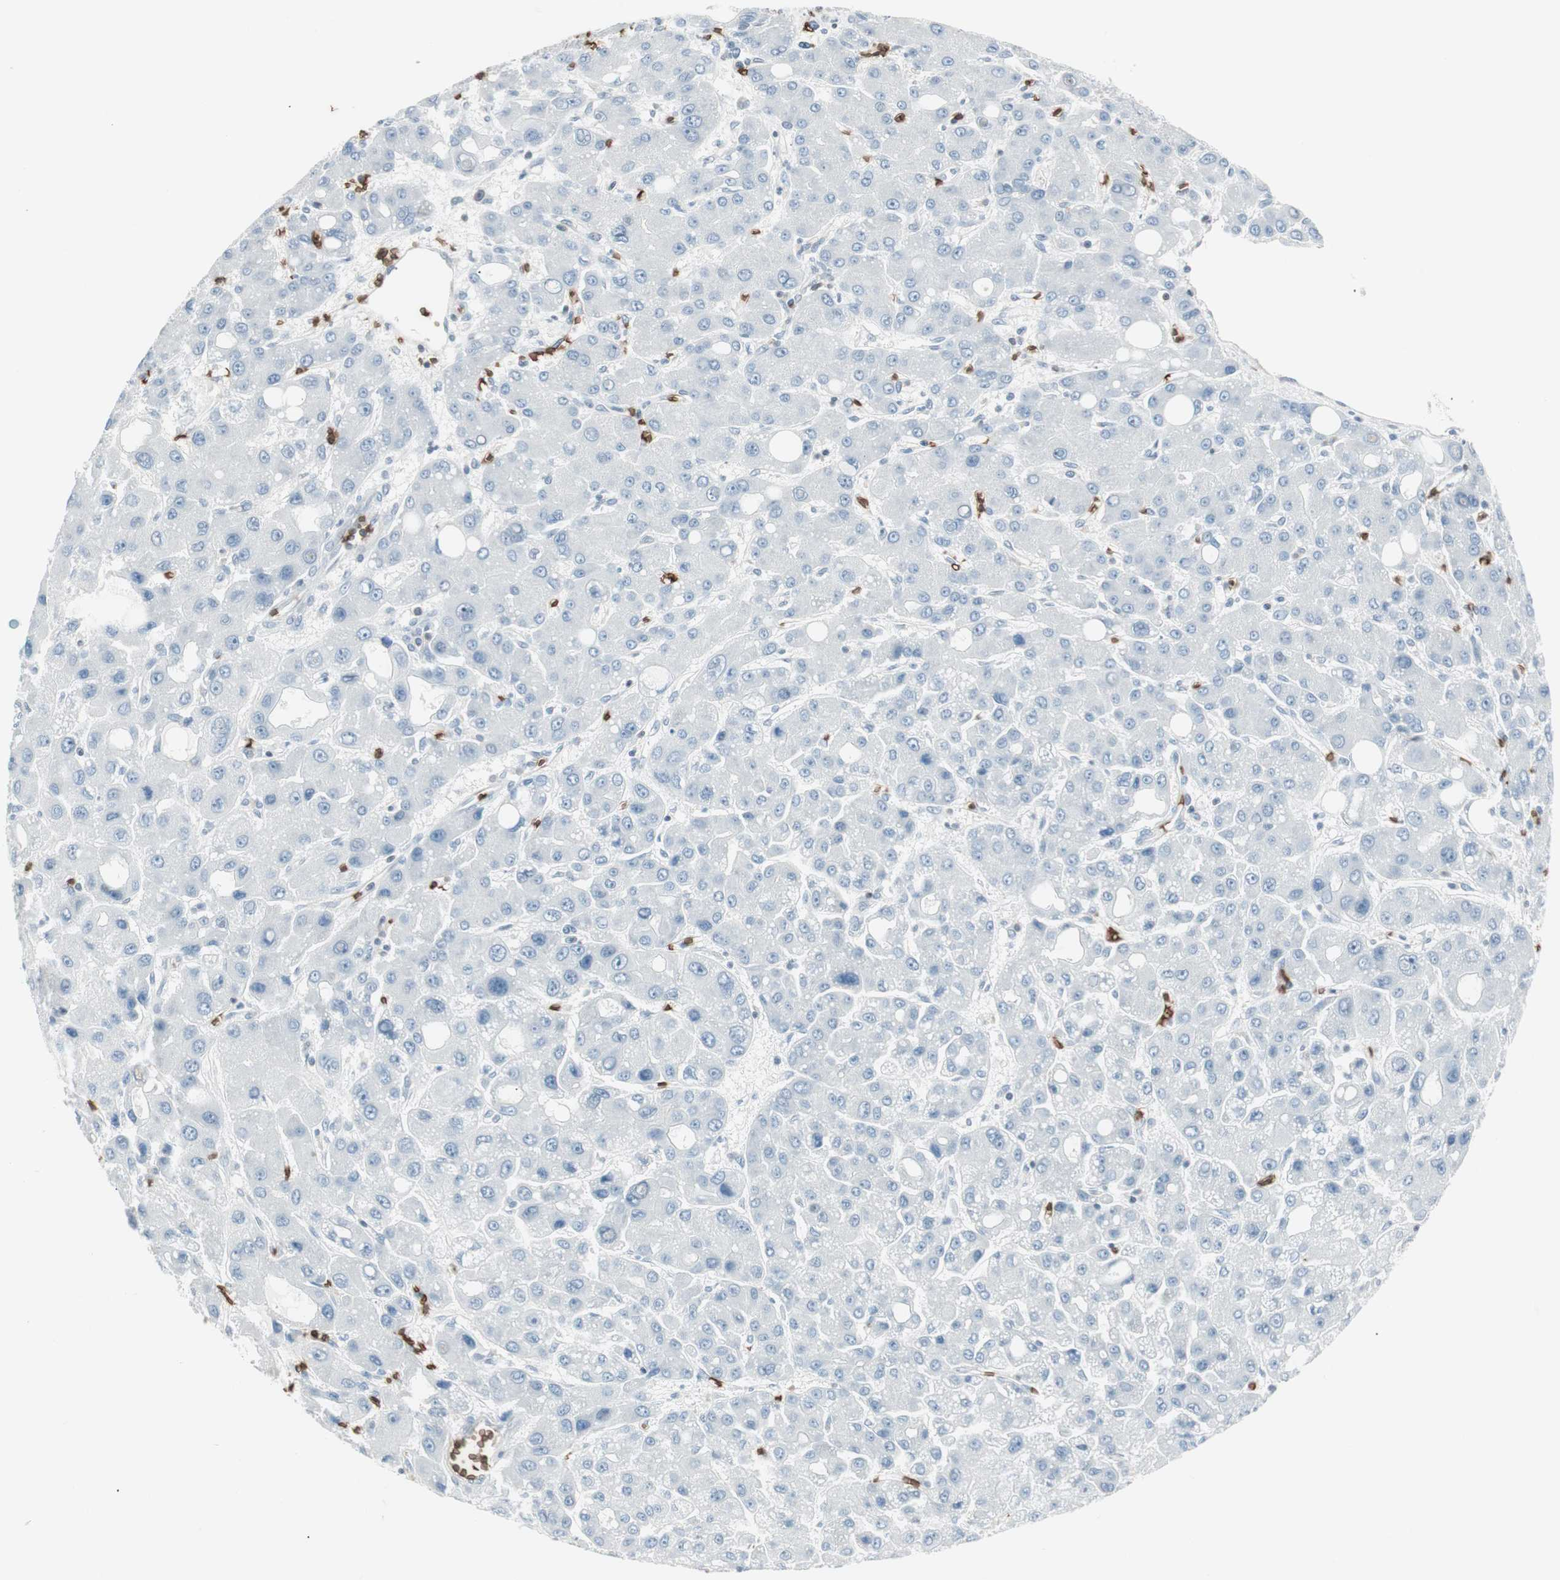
{"staining": {"intensity": "negative", "quantity": "none", "location": "none"}, "tissue": "liver cancer", "cell_type": "Tumor cells", "image_type": "cancer", "snomed": [{"axis": "morphology", "description": "Carcinoma, Hepatocellular, NOS"}, {"axis": "topography", "description": "Liver"}], "caption": "This is an IHC image of human liver cancer. There is no positivity in tumor cells.", "gene": "MAP4K1", "patient": {"sex": "male", "age": 55}}